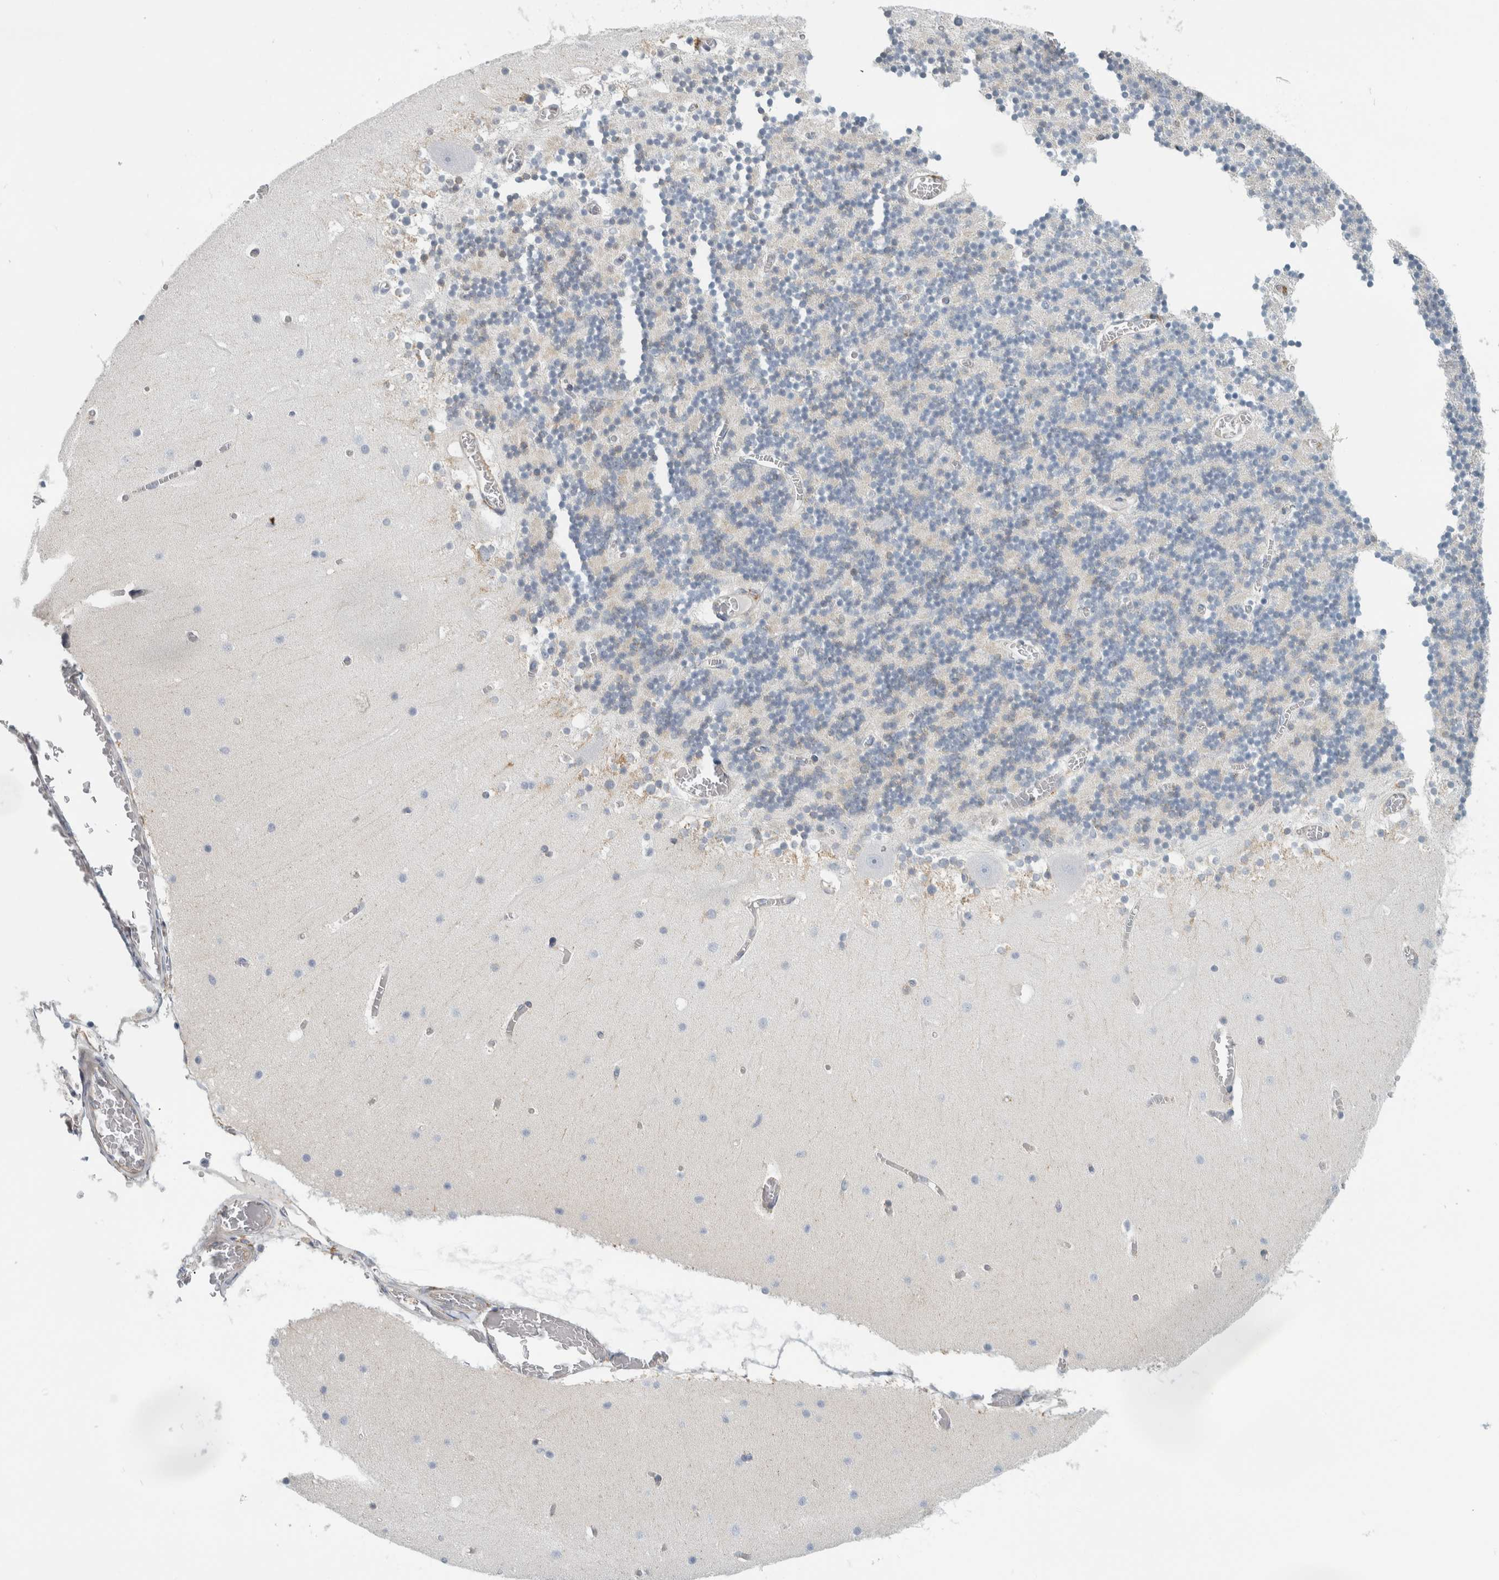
{"staining": {"intensity": "negative", "quantity": "none", "location": "none"}, "tissue": "cerebellum", "cell_type": "Cells in granular layer", "image_type": "normal", "snomed": [{"axis": "morphology", "description": "Normal tissue, NOS"}, {"axis": "topography", "description": "Cerebellum"}], "caption": "Immunohistochemistry (IHC) histopathology image of unremarkable cerebellum: cerebellum stained with DAB (3,3'-diaminobenzidine) demonstrates no significant protein positivity in cells in granular layer. Nuclei are stained in blue.", "gene": "B3GNT3", "patient": {"sex": "female", "age": 28}}